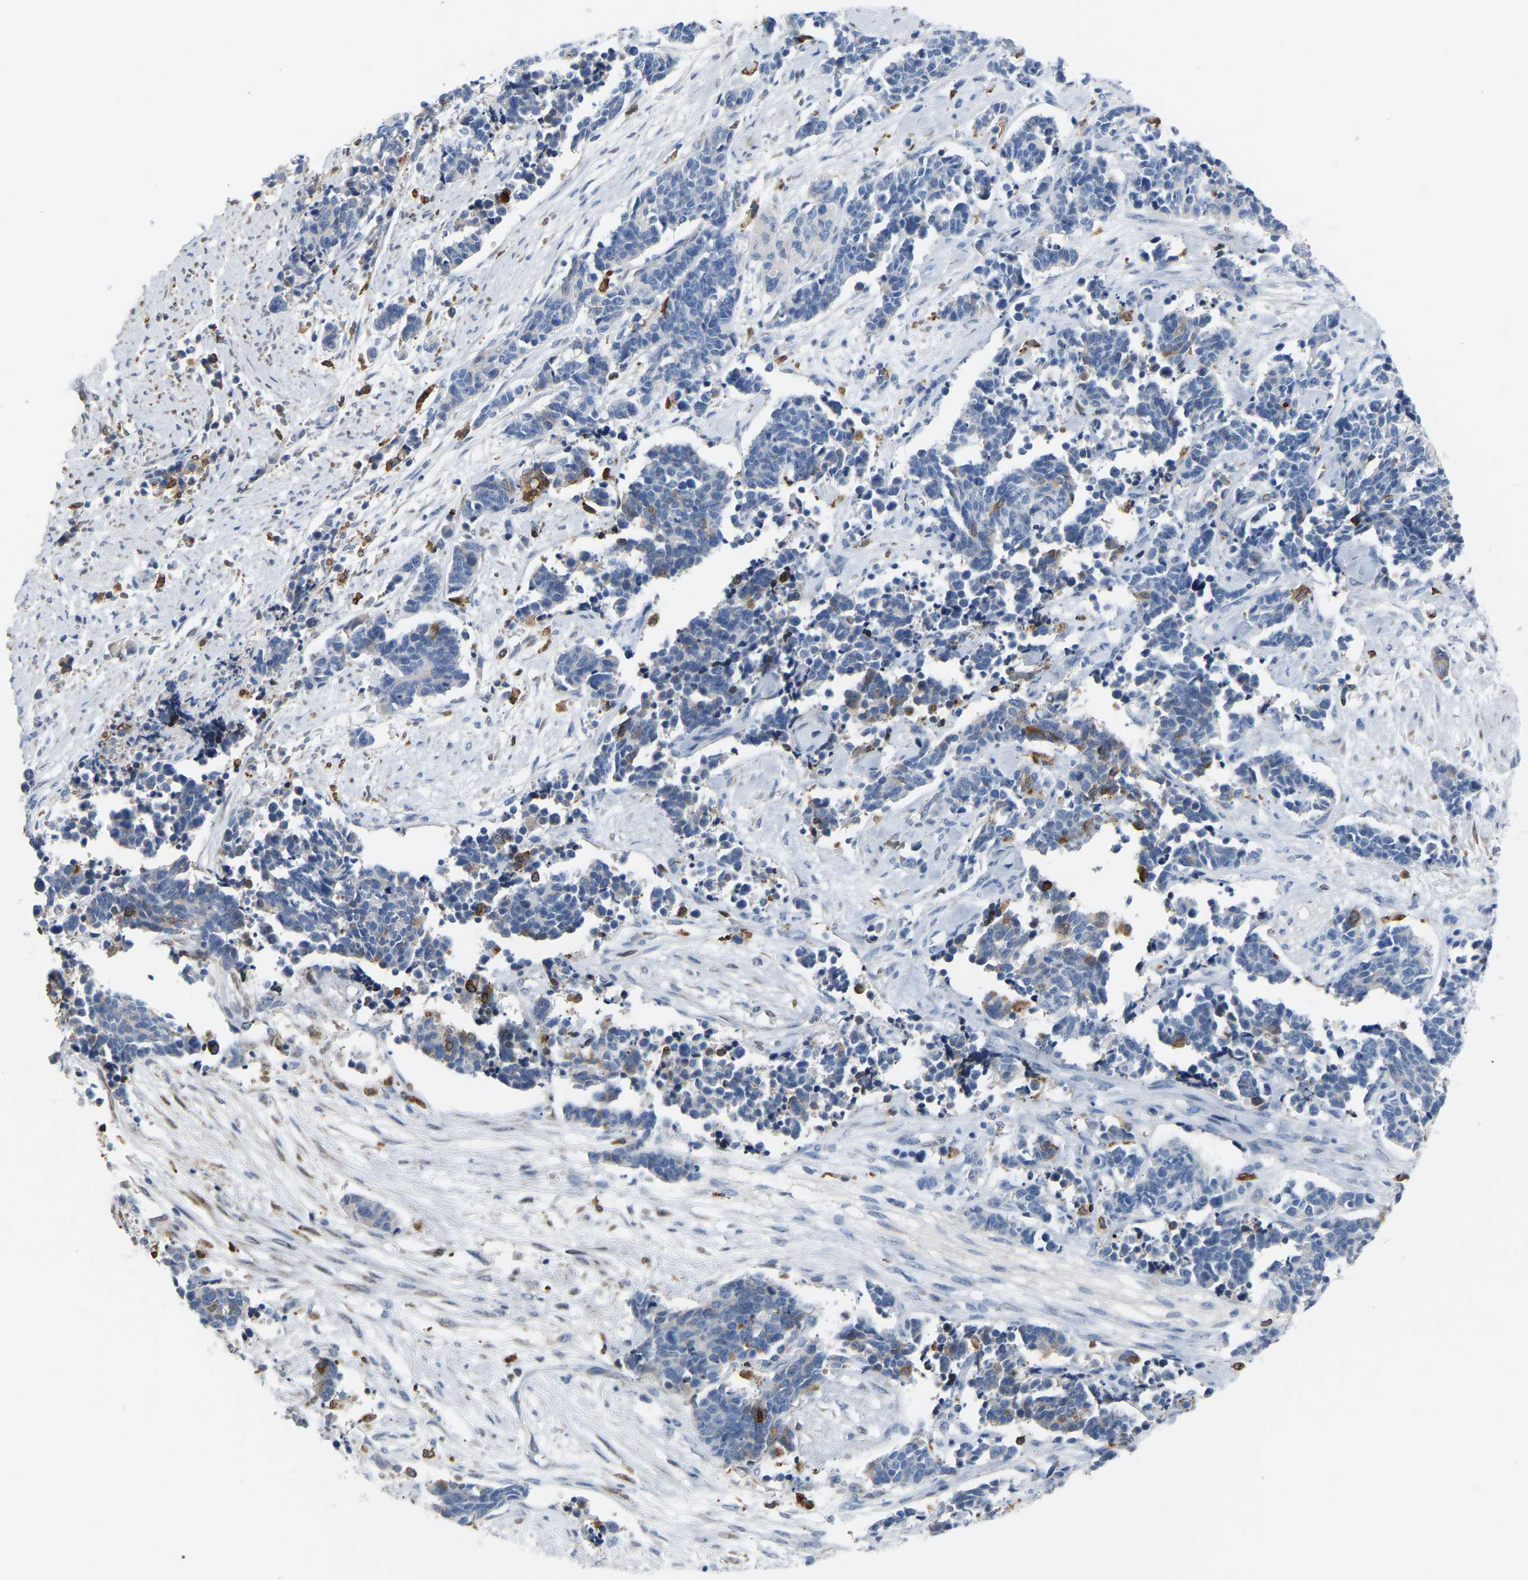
{"staining": {"intensity": "moderate", "quantity": "<25%", "location": "cytoplasmic/membranous"}, "tissue": "cervical cancer", "cell_type": "Tumor cells", "image_type": "cancer", "snomed": [{"axis": "morphology", "description": "Squamous cell carcinoma, NOS"}, {"axis": "topography", "description": "Cervix"}], "caption": "This is a micrograph of immunohistochemistry staining of cervical cancer, which shows moderate staining in the cytoplasmic/membranous of tumor cells.", "gene": "PTGS1", "patient": {"sex": "female", "age": 35}}